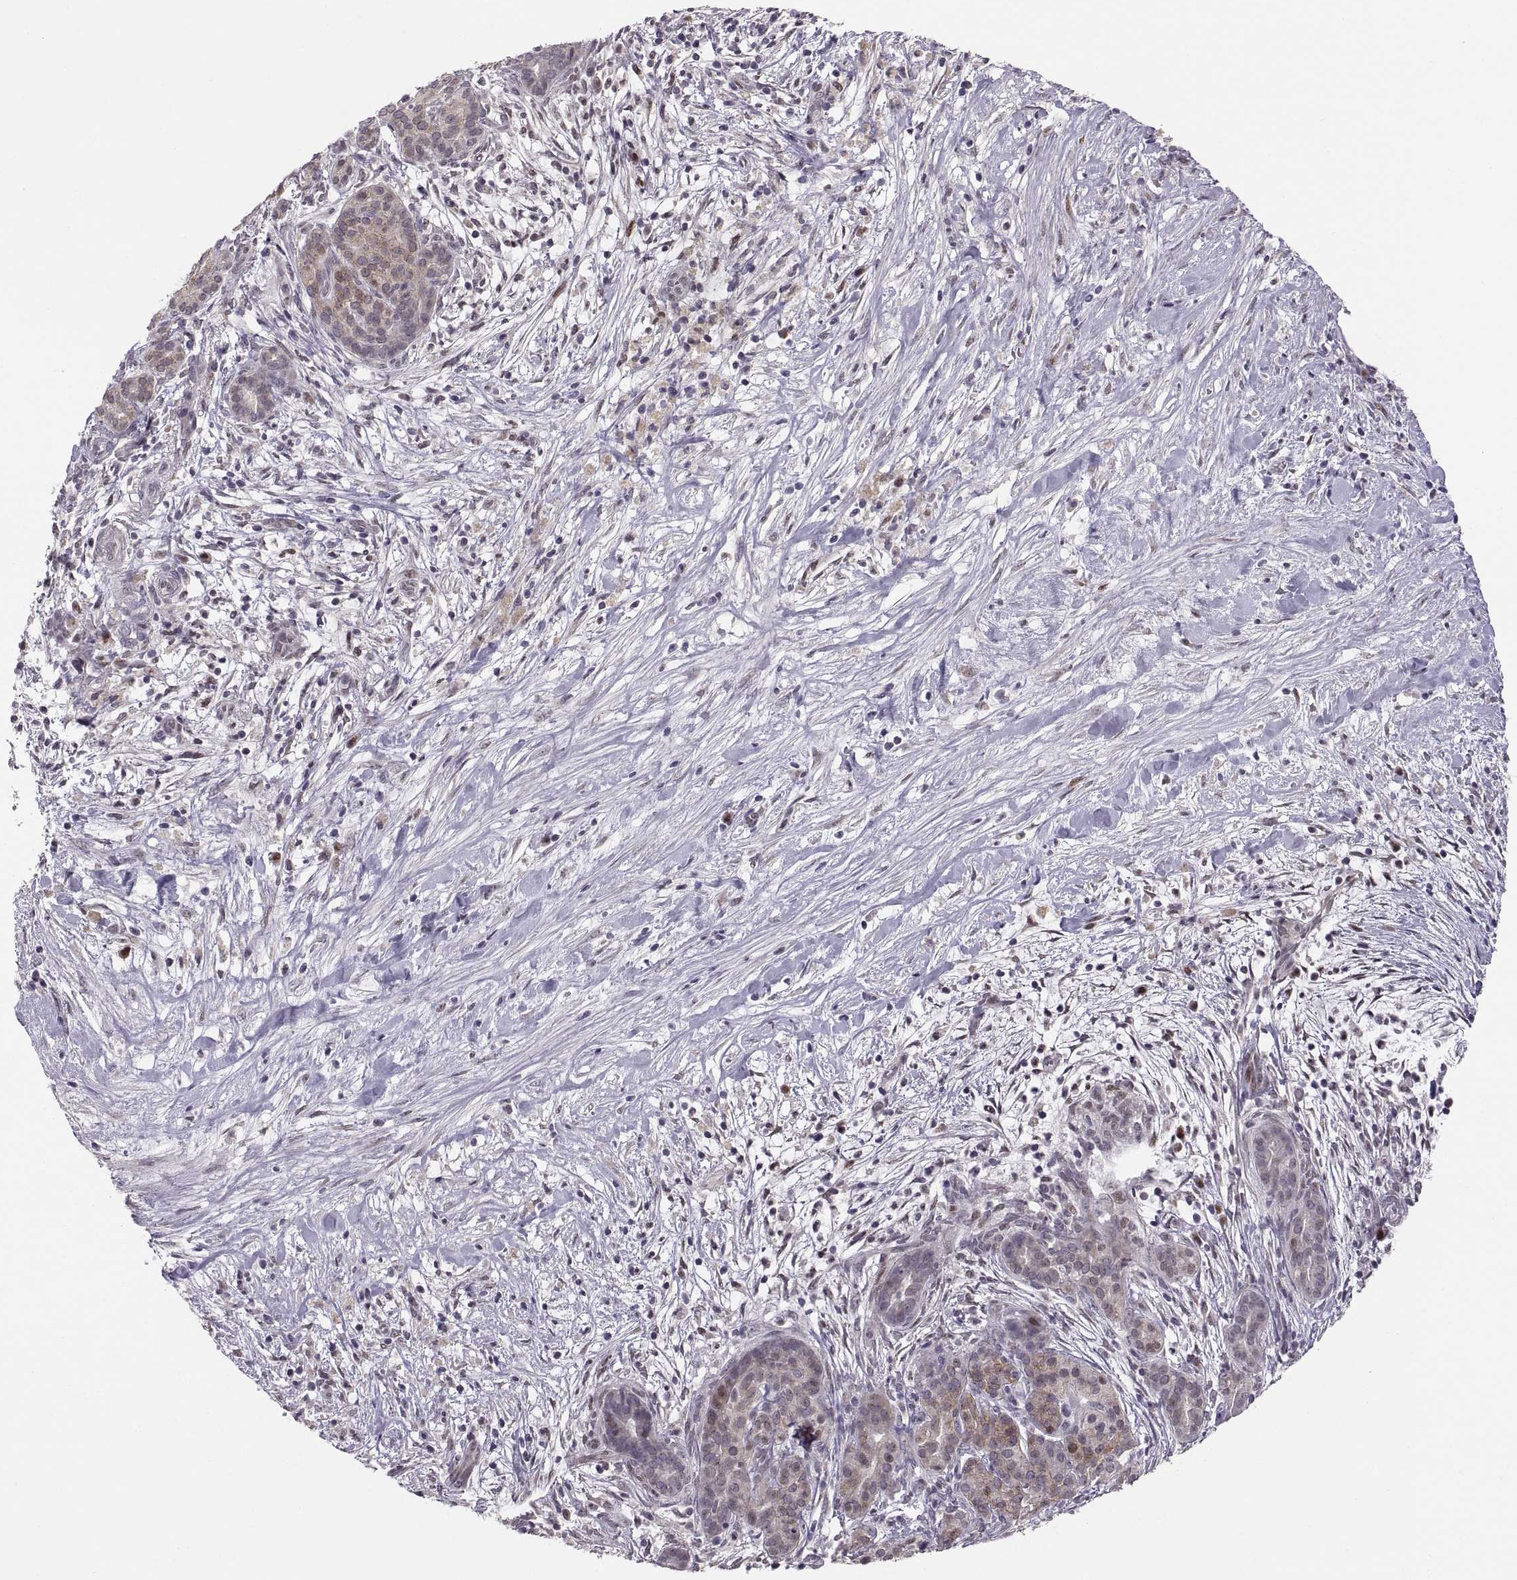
{"staining": {"intensity": "moderate", "quantity": "25%-75%", "location": "cytoplasmic/membranous"}, "tissue": "pancreatic cancer", "cell_type": "Tumor cells", "image_type": "cancer", "snomed": [{"axis": "morphology", "description": "Adenocarcinoma, NOS"}, {"axis": "topography", "description": "Pancreas"}], "caption": "Adenocarcinoma (pancreatic) stained with a protein marker exhibits moderate staining in tumor cells.", "gene": "SNAI1", "patient": {"sex": "male", "age": 44}}